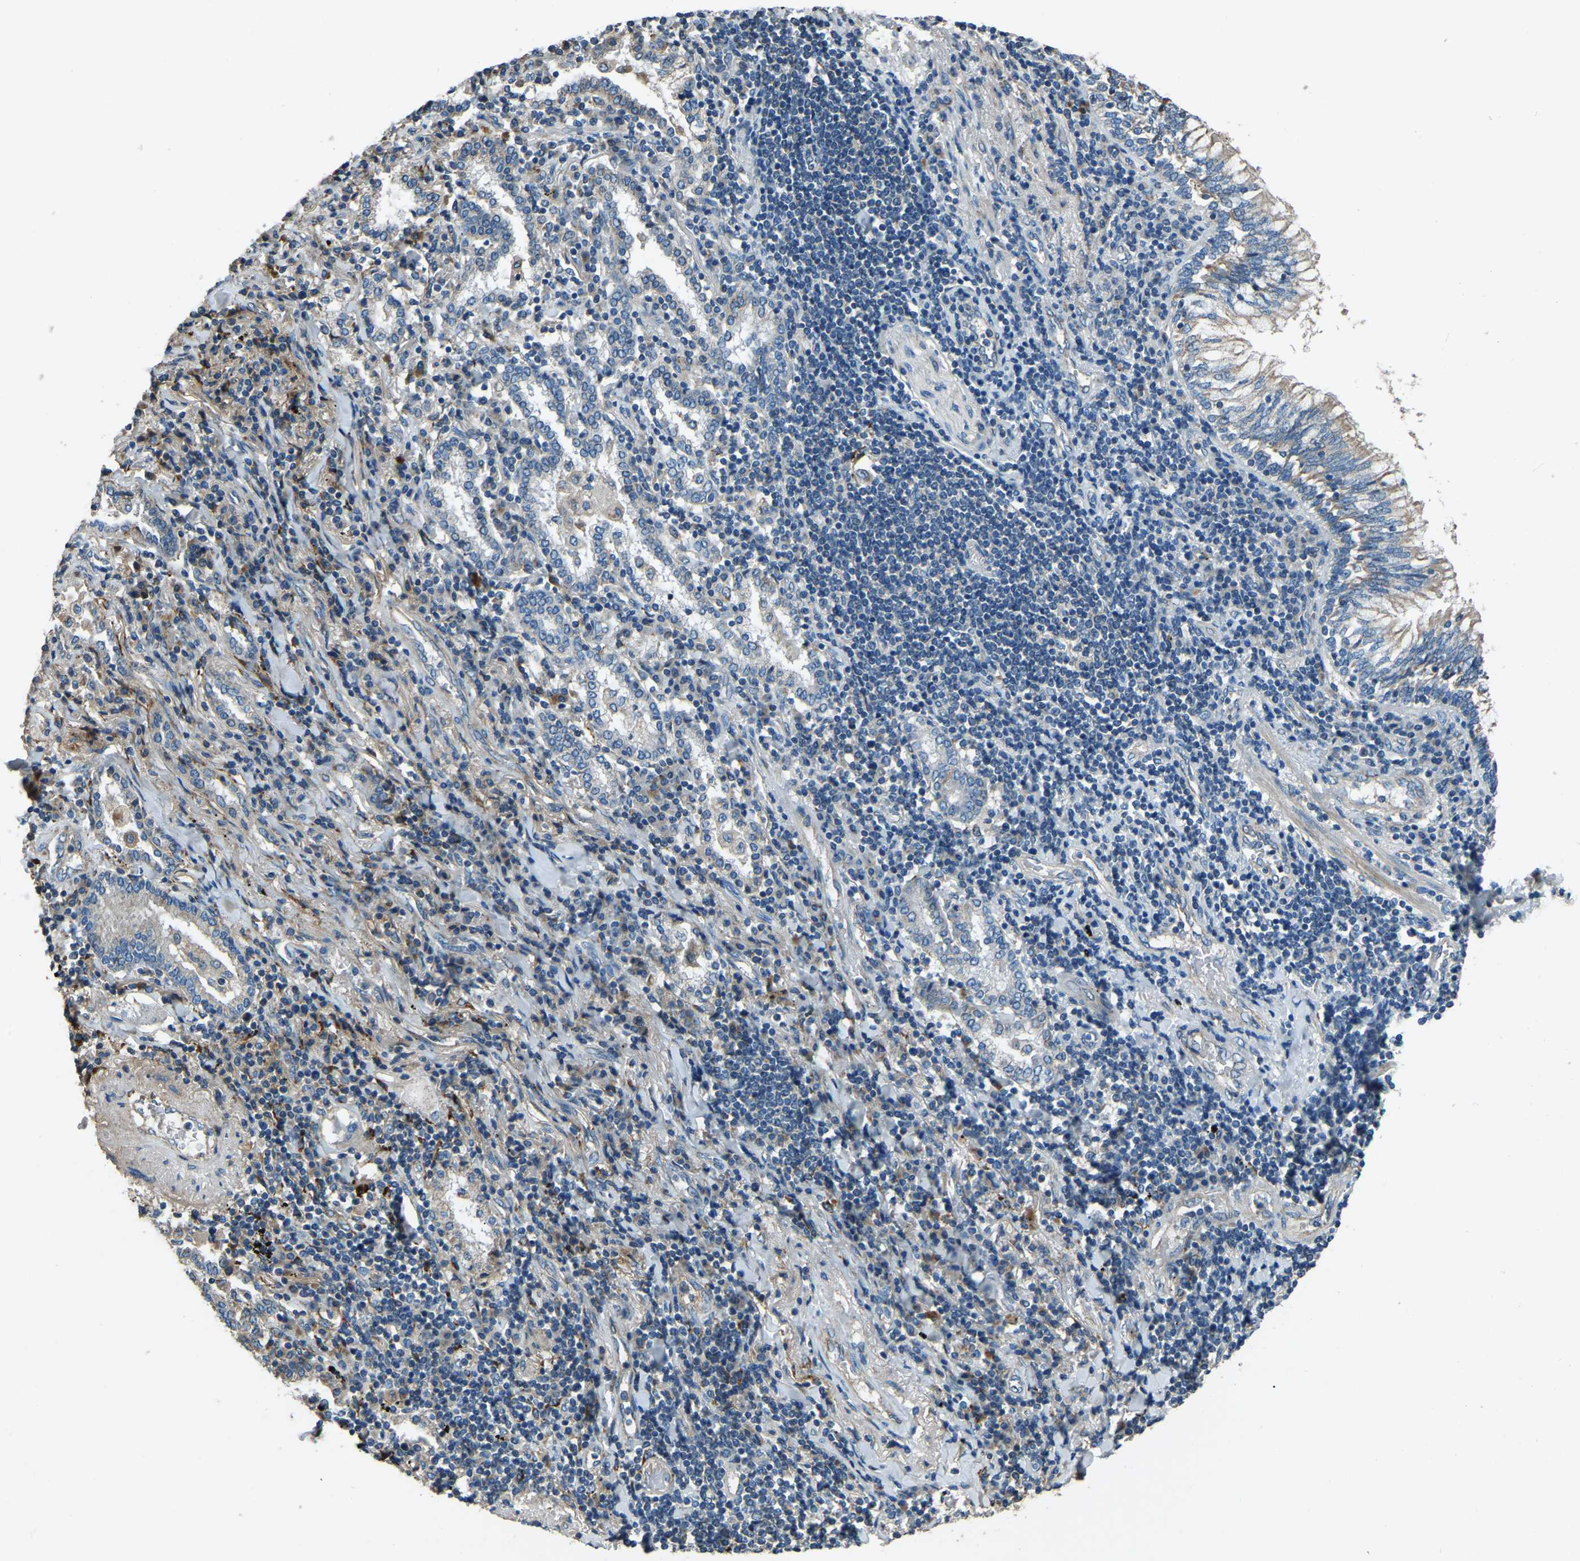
{"staining": {"intensity": "negative", "quantity": "none", "location": "none"}, "tissue": "lung cancer", "cell_type": "Tumor cells", "image_type": "cancer", "snomed": [{"axis": "morphology", "description": "Adenocarcinoma, NOS"}, {"axis": "topography", "description": "Lung"}], "caption": "Lung cancer stained for a protein using IHC shows no staining tumor cells.", "gene": "COL3A1", "patient": {"sex": "female", "age": 65}}